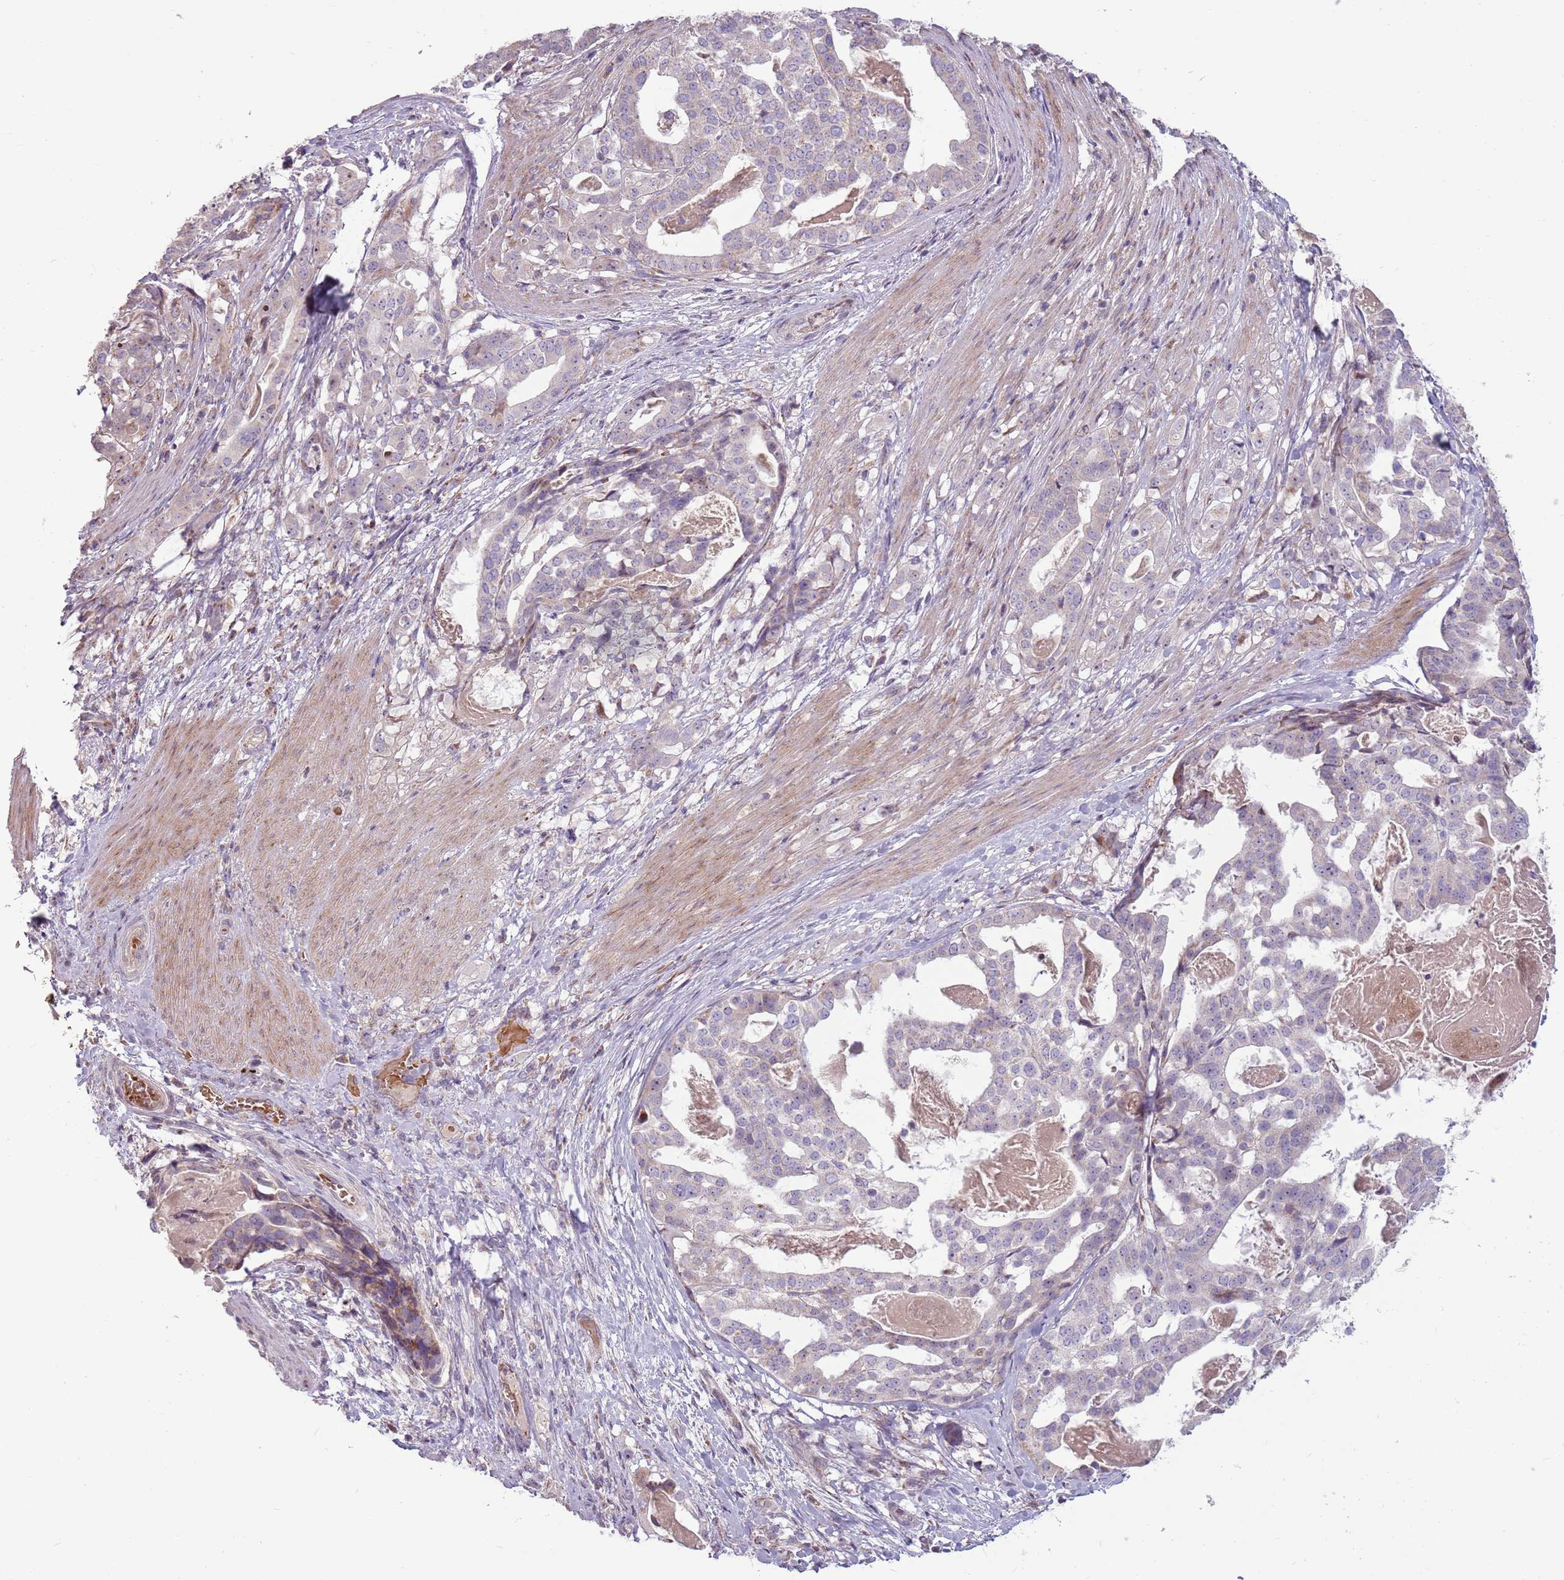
{"staining": {"intensity": "negative", "quantity": "none", "location": "none"}, "tissue": "stomach cancer", "cell_type": "Tumor cells", "image_type": "cancer", "snomed": [{"axis": "morphology", "description": "Adenocarcinoma, NOS"}, {"axis": "topography", "description": "Stomach"}], "caption": "An immunohistochemistry (IHC) photomicrograph of stomach cancer (adenocarcinoma) is shown. There is no staining in tumor cells of stomach cancer (adenocarcinoma).", "gene": "ZNF530", "patient": {"sex": "male", "age": 48}}